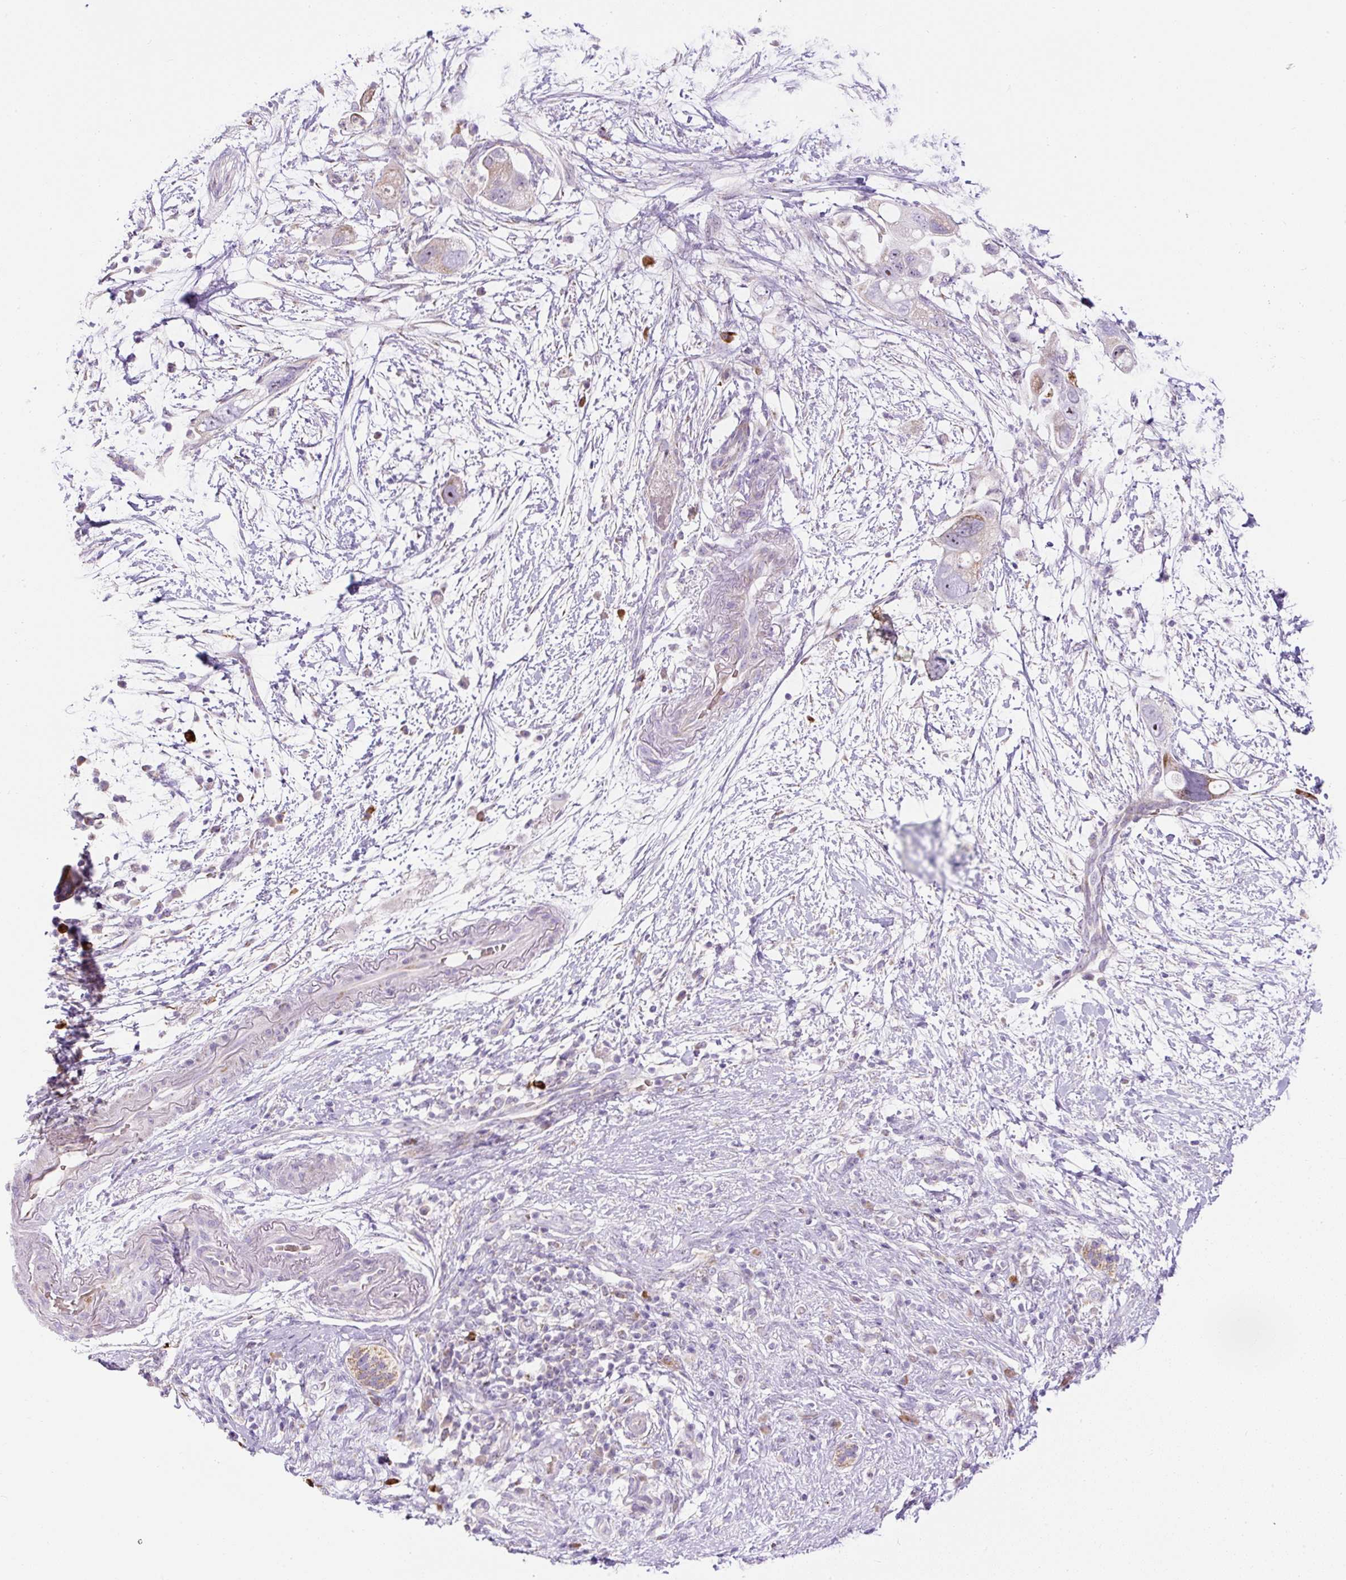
{"staining": {"intensity": "weak", "quantity": "<25%", "location": "cytoplasmic/membranous"}, "tissue": "pancreatic cancer", "cell_type": "Tumor cells", "image_type": "cancer", "snomed": [{"axis": "morphology", "description": "Adenocarcinoma, NOS"}, {"axis": "topography", "description": "Pancreas"}], "caption": "There is no significant expression in tumor cells of adenocarcinoma (pancreatic).", "gene": "ZNF596", "patient": {"sex": "female", "age": 72}}